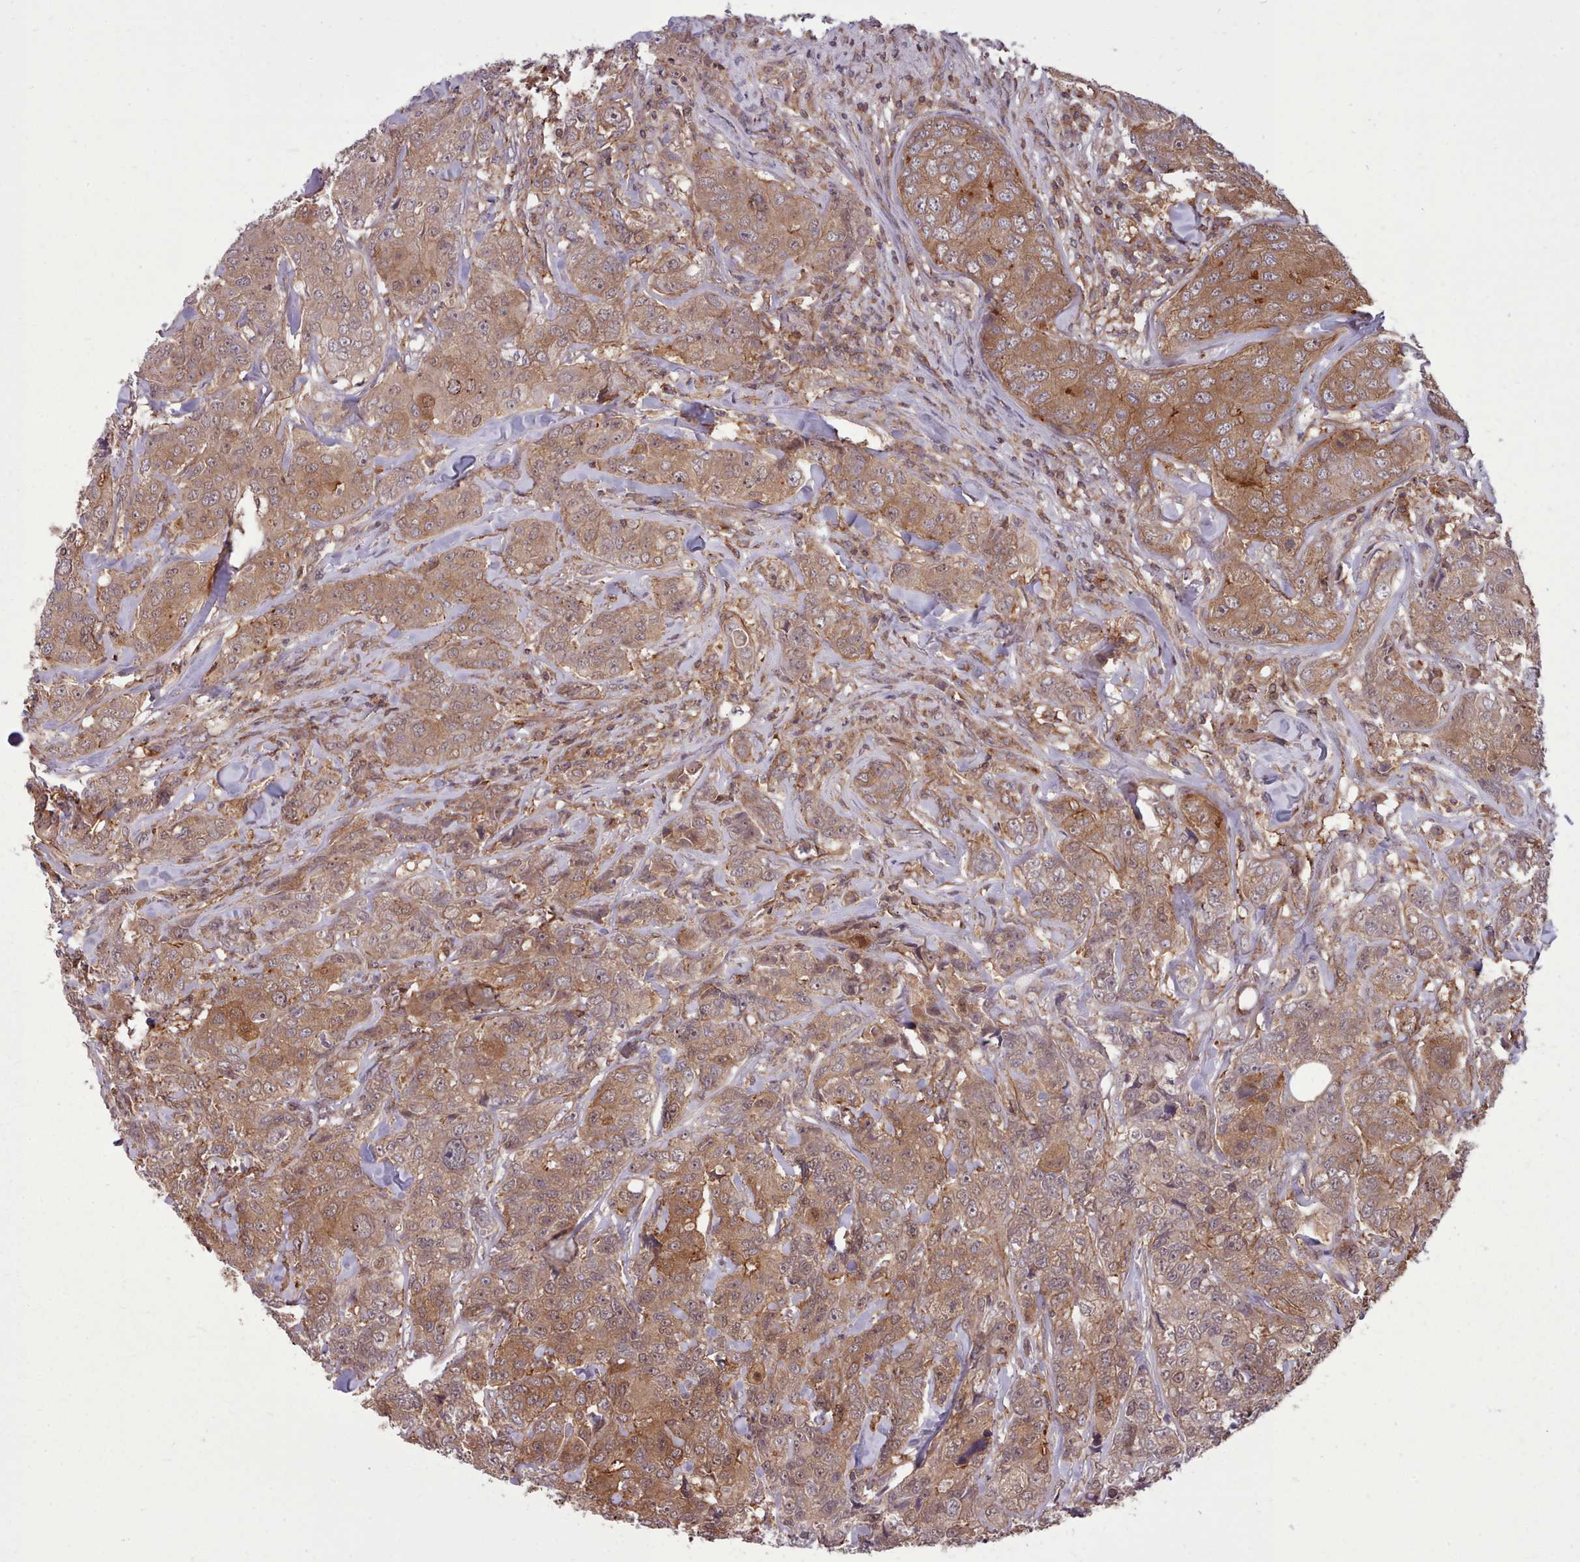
{"staining": {"intensity": "moderate", "quantity": ">75%", "location": "cytoplasmic/membranous"}, "tissue": "breast cancer", "cell_type": "Tumor cells", "image_type": "cancer", "snomed": [{"axis": "morphology", "description": "Duct carcinoma"}, {"axis": "topography", "description": "Breast"}], "caption": "A high-resolution photomicrograph shows IHC staining of breast intraductal carcinoma, which reveals moderate cytoplasmic/membranous expression in approximately >75% of tumor cells.", "gene": "STUB1", "patient": {"sex": "female", "age": 43}}